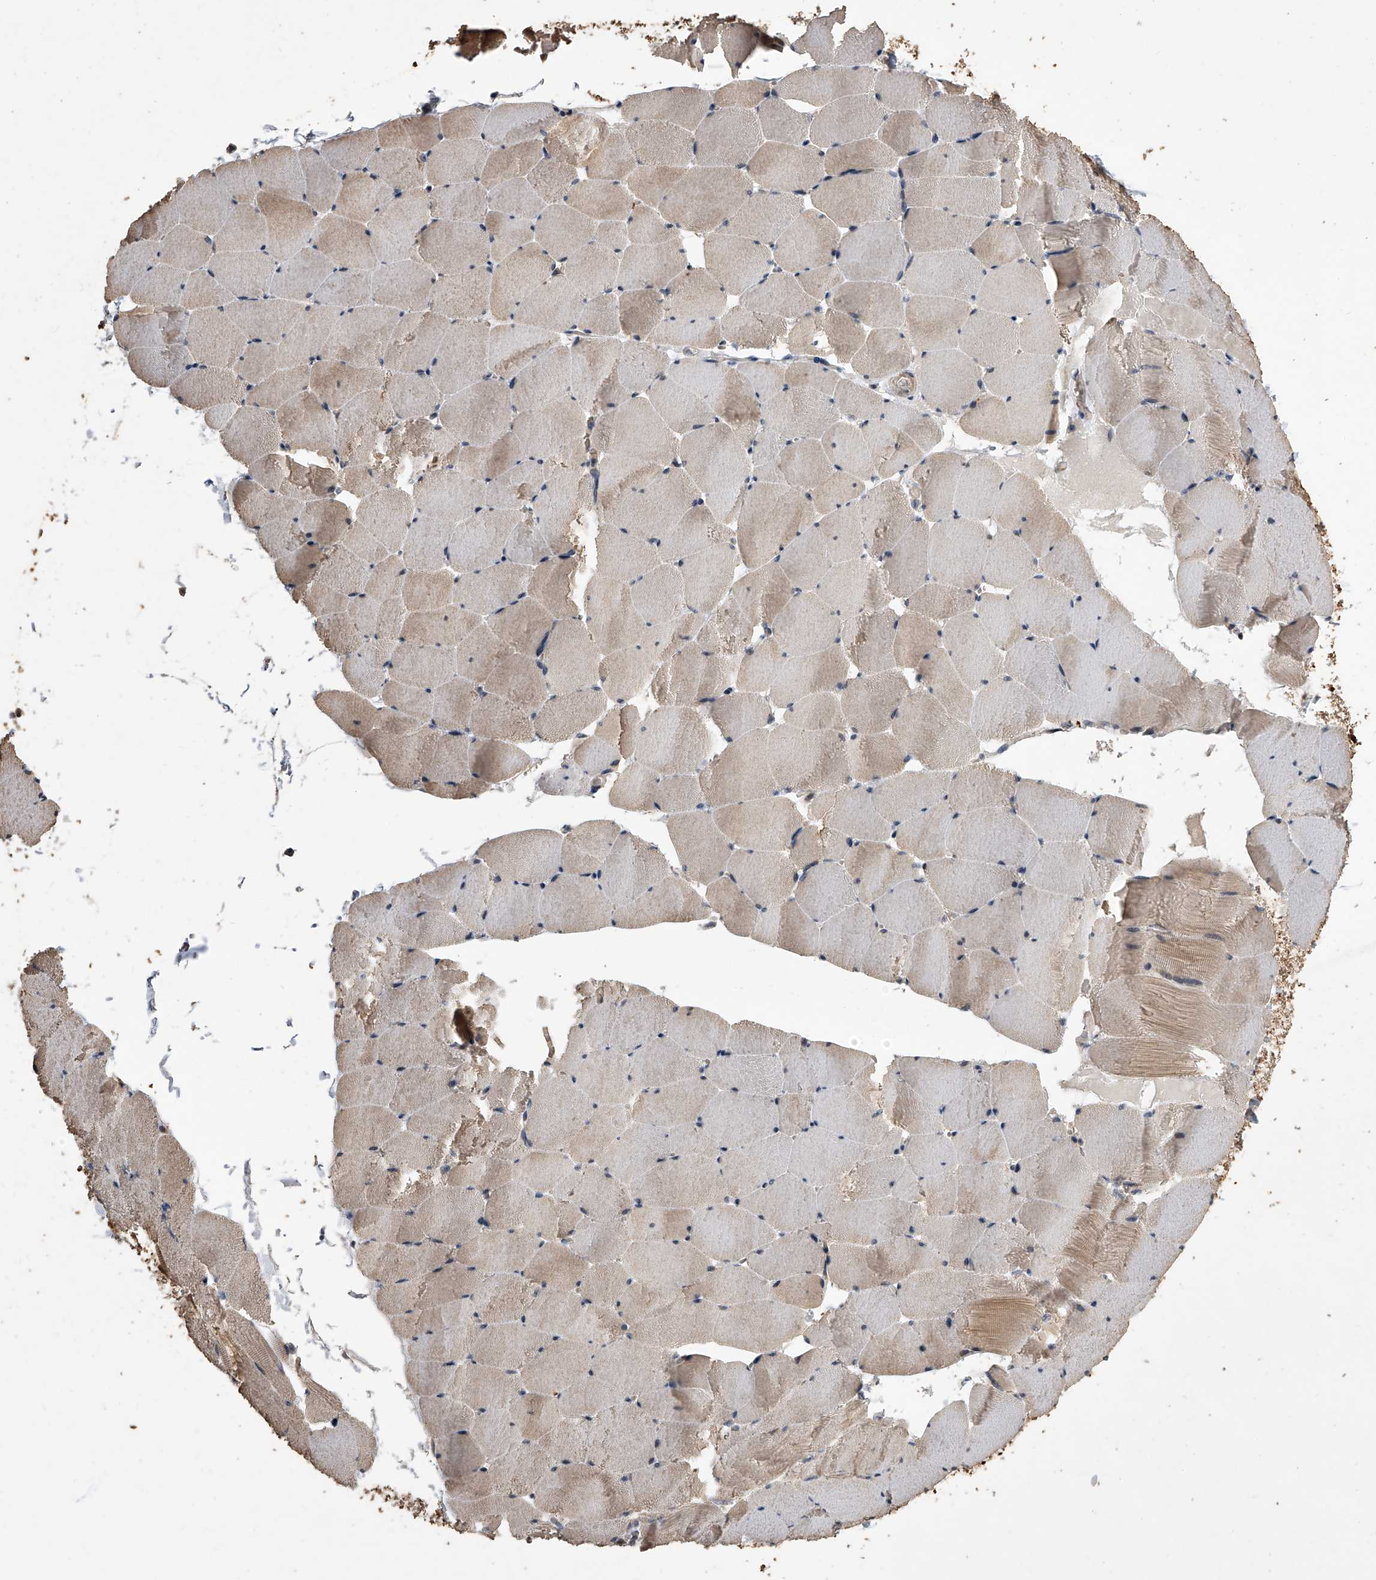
{"staining": {"intensity": "weak", "quantity": "25%-75%", "location": "cytoplasmic/membranous"}, "tissue": "skeletal muscle", "cell_type": "Myocytes", "image_type": "normal", "snomed": [{"axis": "morphology", "description": "Normal tissue, NOS"}, {"axis": "topography", "description": "Skeletal muscle"}], "caption": "High-magnification brightfield microscopy of normal skeletal muscle stained with DAB (brown) and counterstained with hematoxylin (blue). myocytes exhibit weak cytoplasmic/membranous positivity is identified in approximately25%-75% of cells.", "gene": "LTV1", "patient": {"sex": "male", "age": 62}}